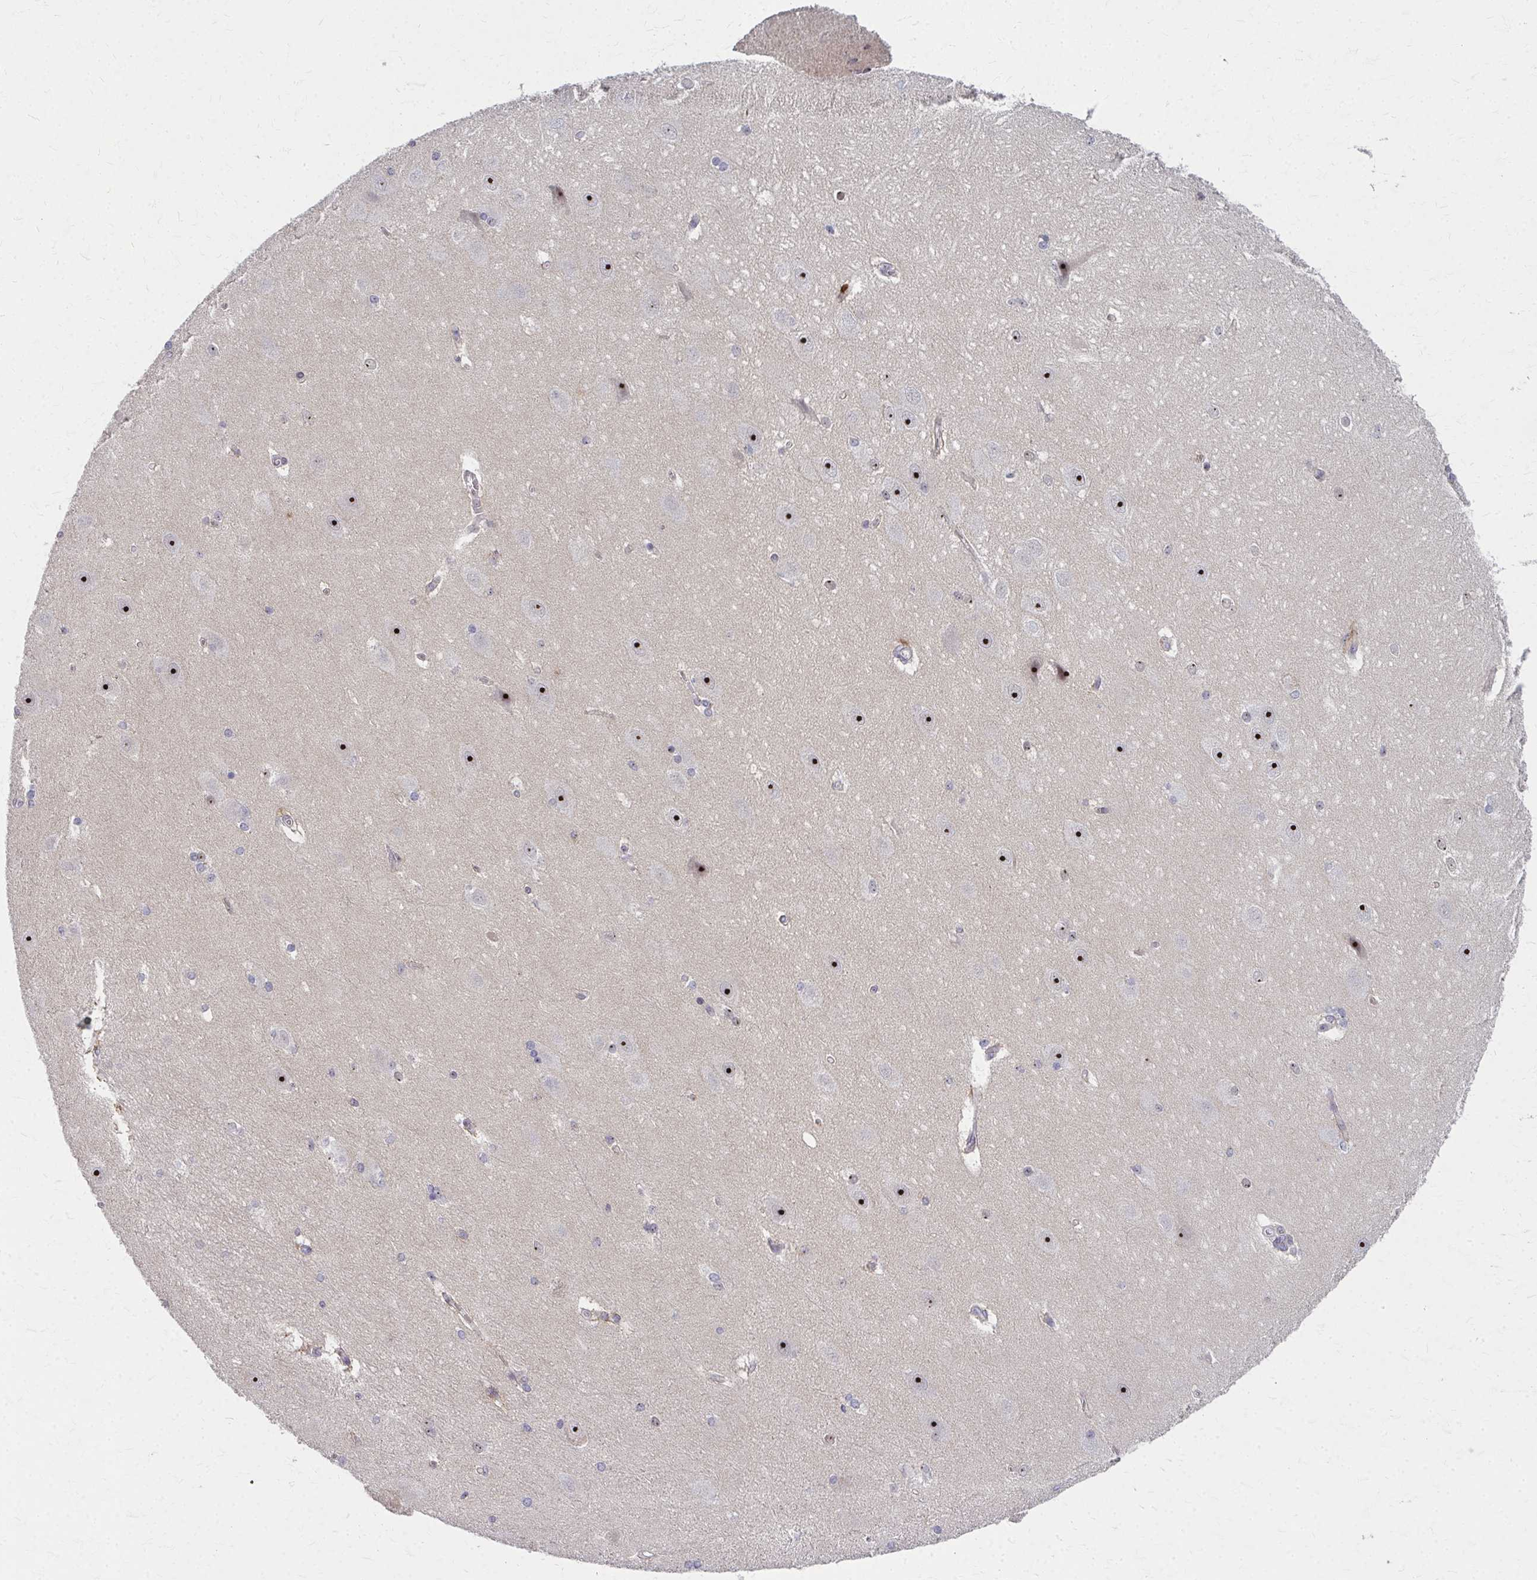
{"staining": {"intensity": "negative", "quantity": "none", "location": "none"}, "tissue": "hippocampus", "cell_type": "Glial cells", "image_type": "normal", "snomed": [{"axis": "morphology", "description": "Normal tissue, NOS"}, {"axis": "topography", "description": "Cerebral cortex"}, {"axis": "topography", "description": "Hippocampus"}], "caption": "The photomicrograph demonstrates no significant staining in glial cells of hippocampus.", "gene": "NUDT16", "patient": {"sex": "female", "age": 19}}